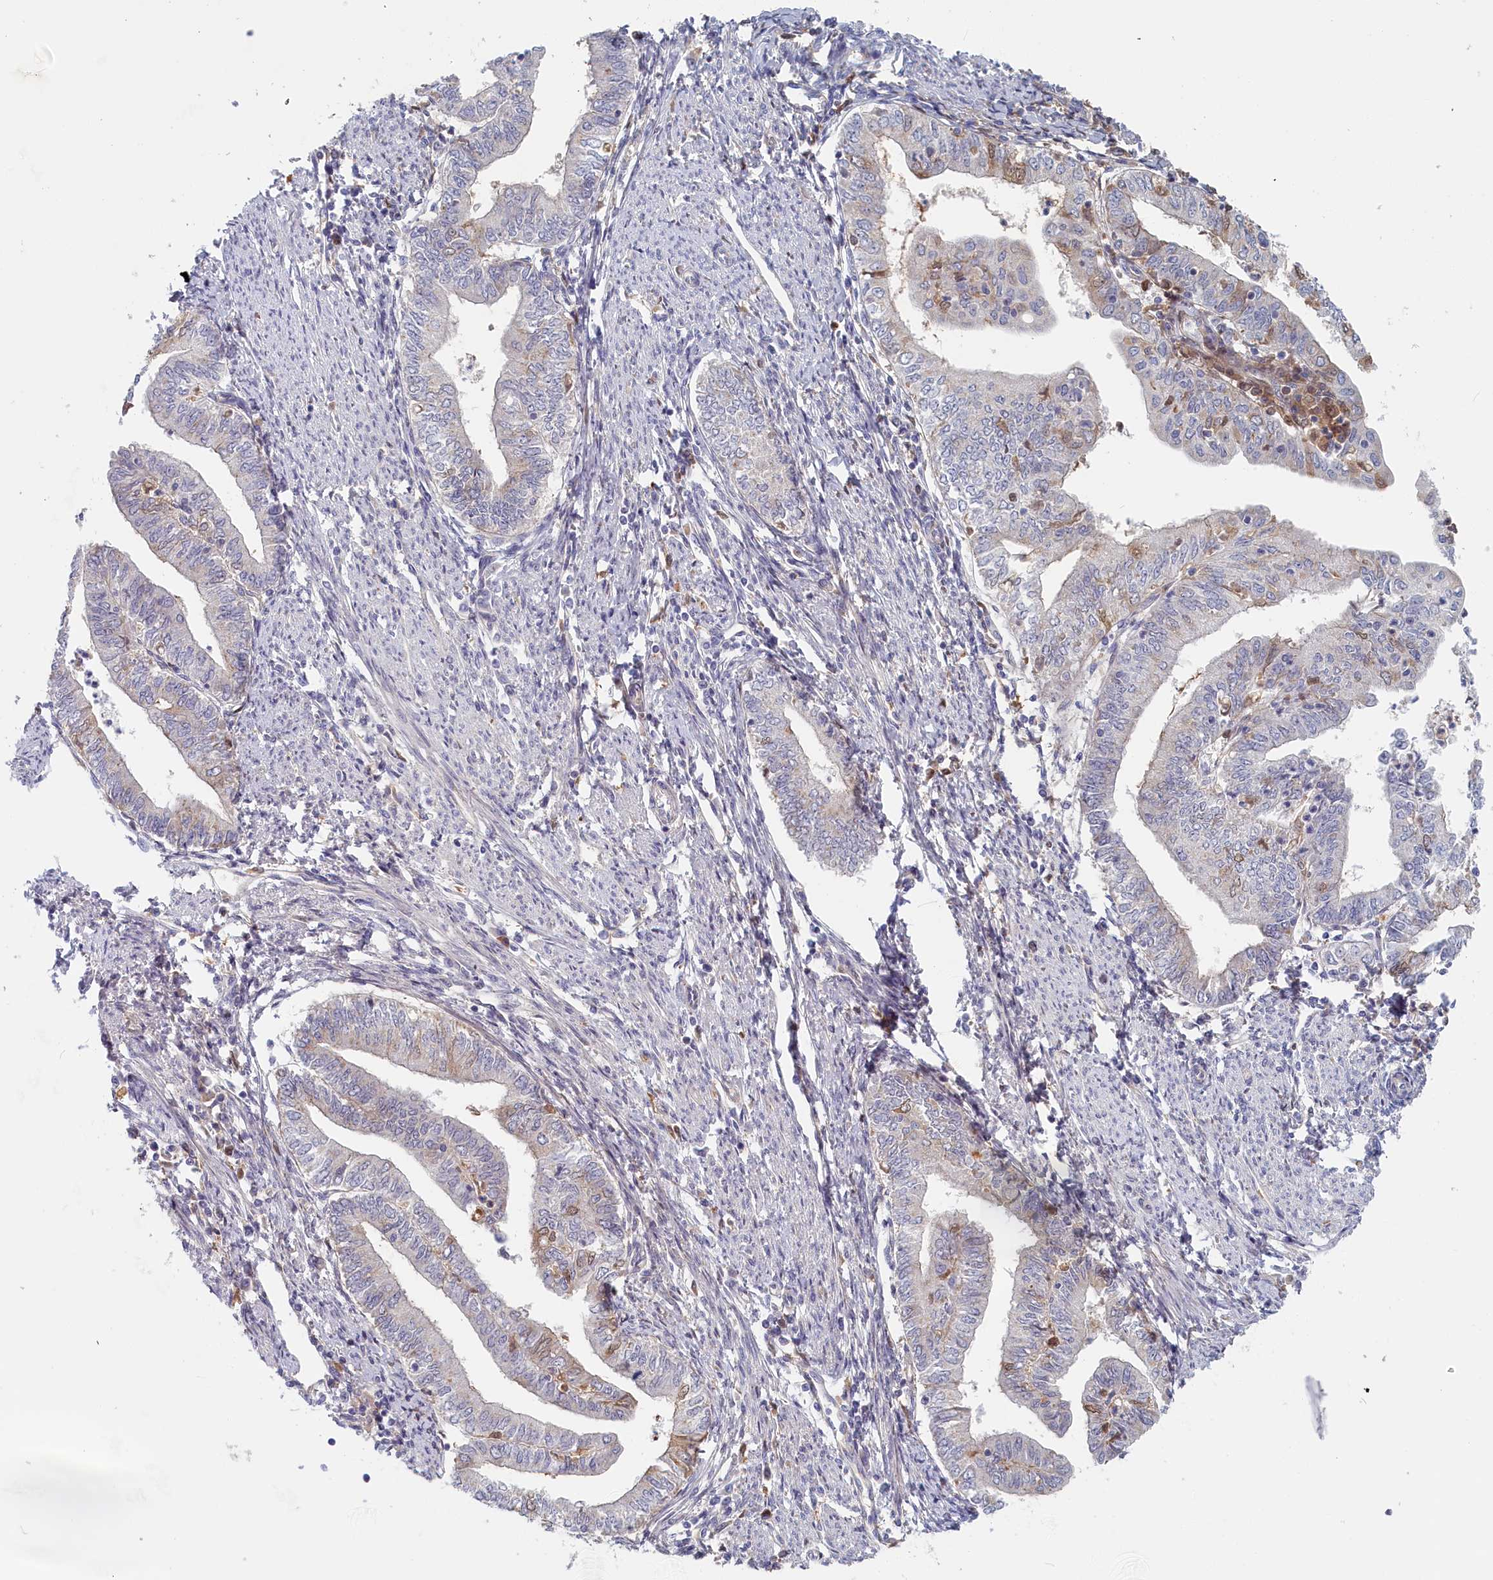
{"staining": {"intensity": "weak", "quantity": "<25%", "location": "cytoplasmic/membranous"}, "tissue": "endometrial cancer", "cell_type": "Tumor cells", "image_type": "cancer", "snomed": [{"axis": "morphology", "description": "Adenocarcinoma, NOS"}, {"axis": "topography", "description": "Endometrium"}], "caption": "This photomicrograph is of adenocarcinoma (endometrial) stained with immunohistochemistry to label a protein in brown with the nuclei are counter-stained blue. There is no expression in tumor cells.", "gene": "STX16", "patient": {"sex": "female", "age": 66}}